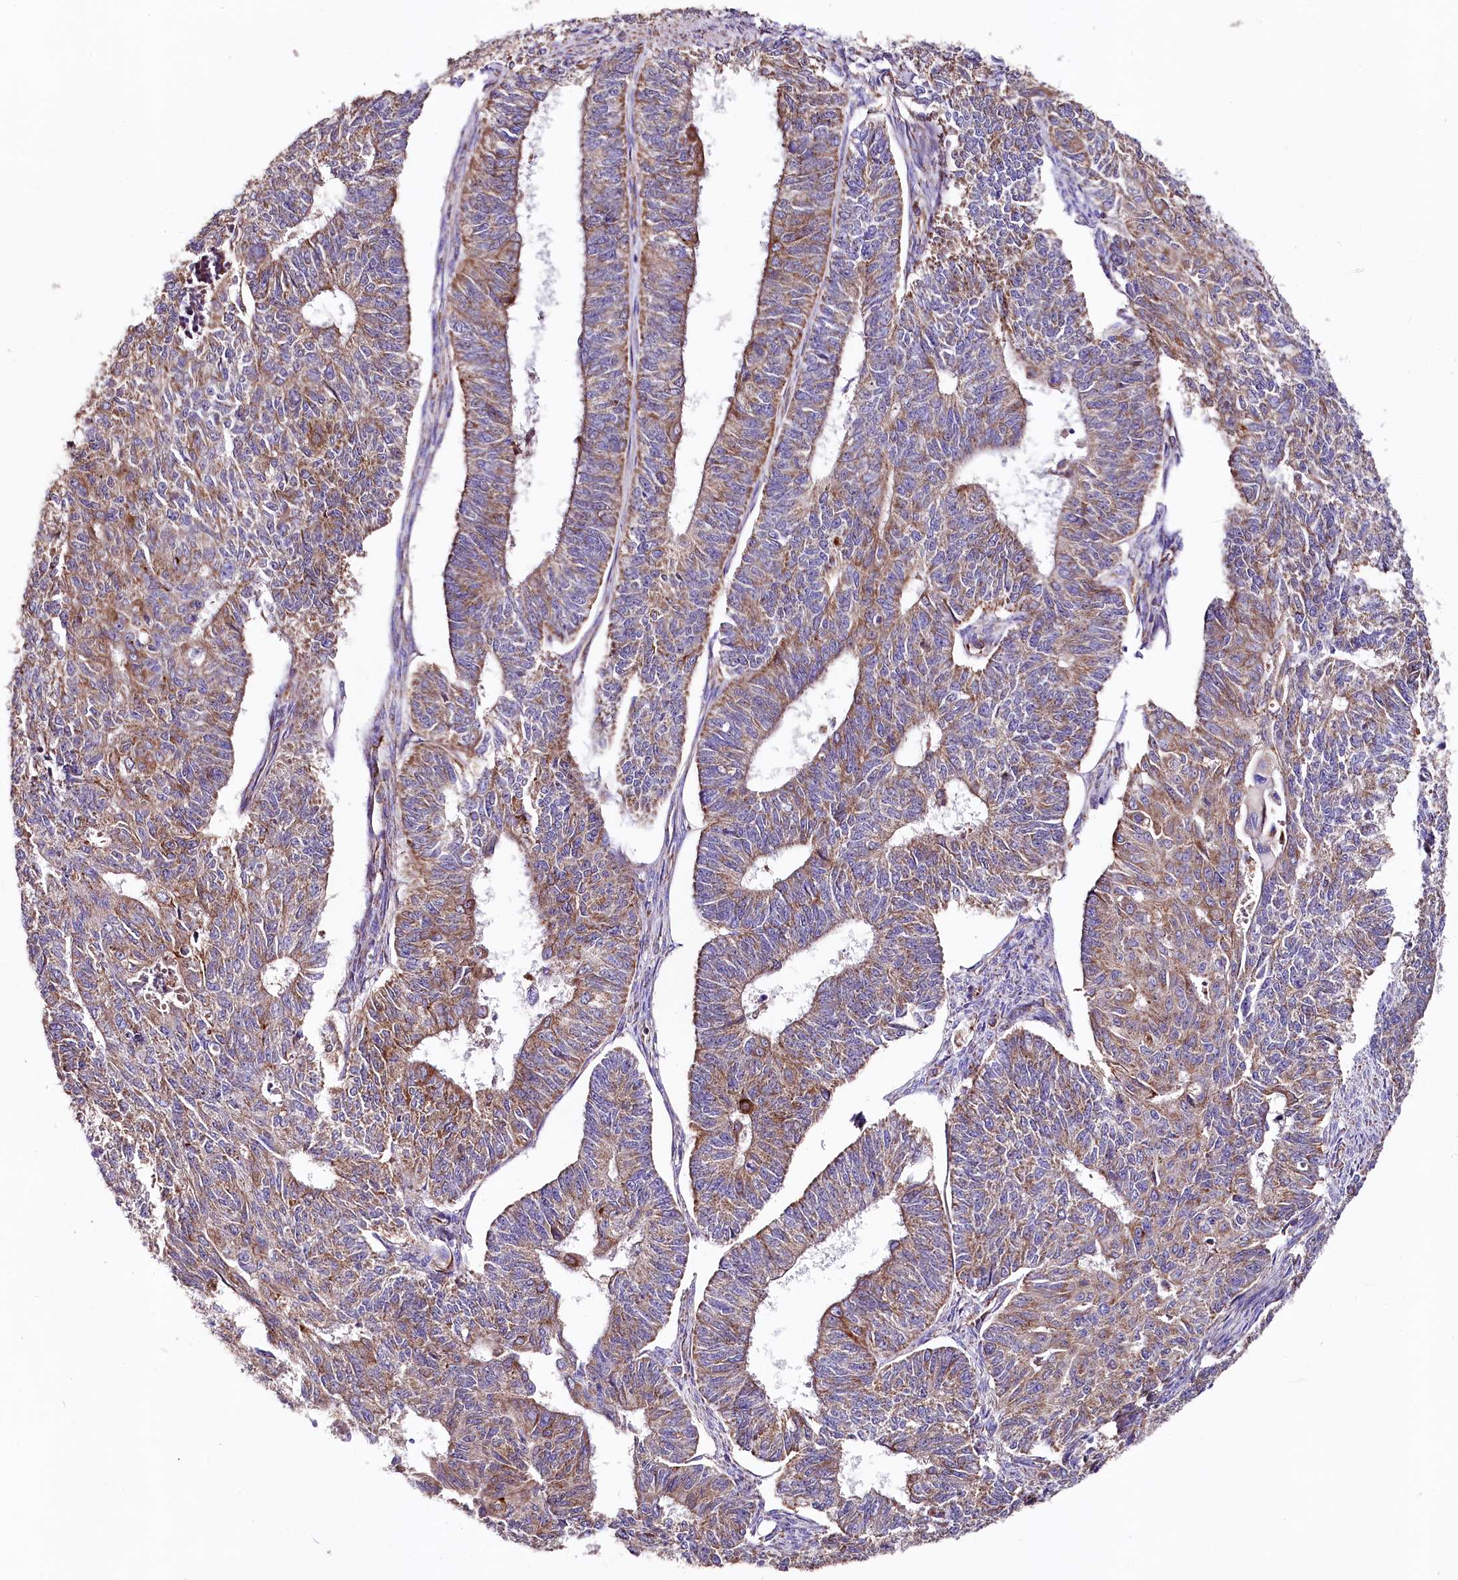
{"staining": {"intensity": "moderate", "quantity": ">75%", "location": "cytoplasmic/membranous"}, "tissue": "endometrial cancer", "cell_type": "Tumor cells", "image_type": "cancer", "snomed": [{"axis": "morphology", "description": "Adenocarcinoma, NOS"}, {"axis": "topography", "description": "Endometrium"}], "caption": "IHC histopathology image of human endometrial cancer stained for a protein (brown), which reveals medium levels of moderate cytoplasmic/membranous expression in approximately >75% of tumor cells.", "gene": "APLP2", "patient": {"sex": "female", "age": 32}}